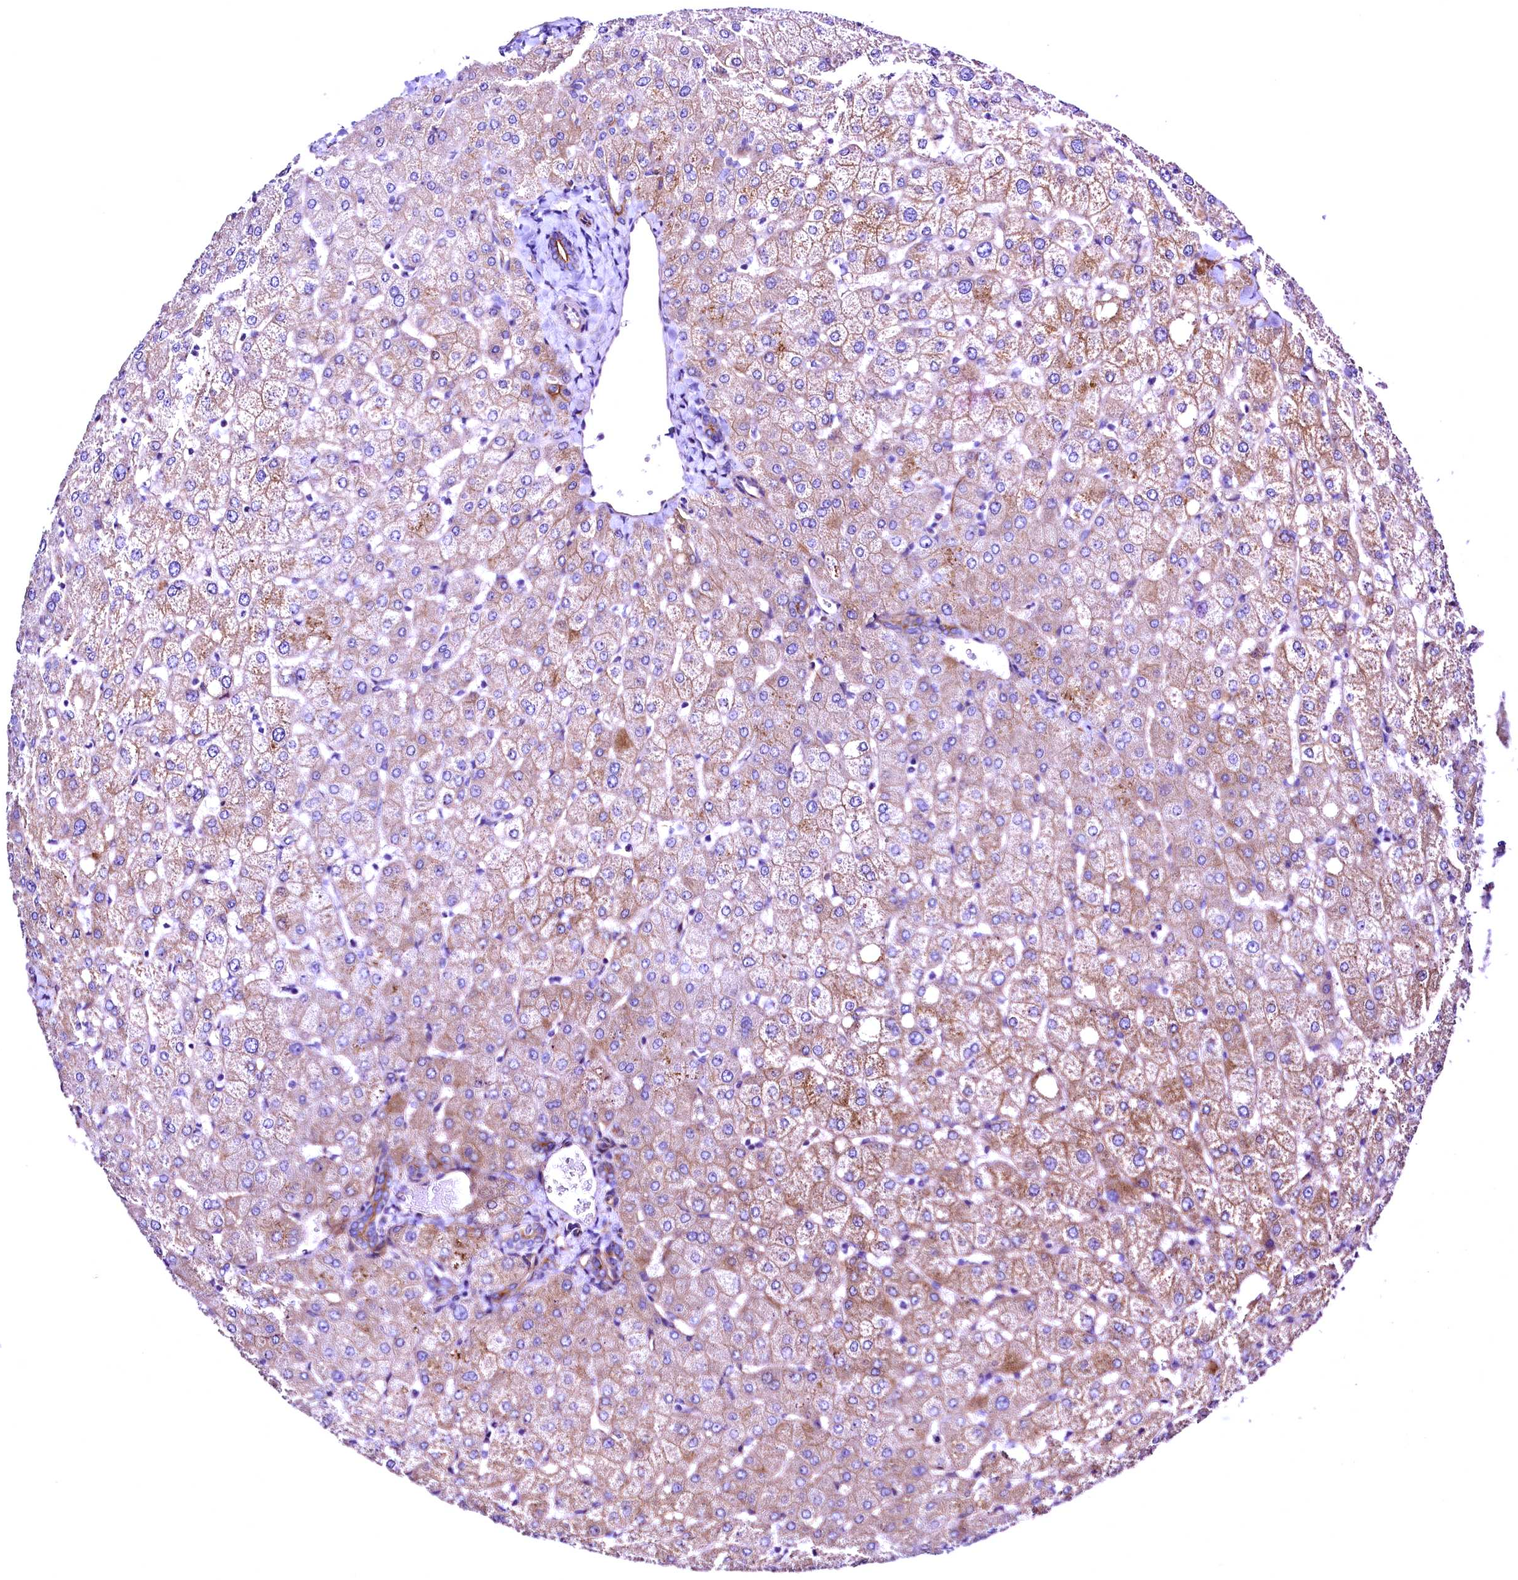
{"staining": {"intensity": "moderate", "quantity": ">75%", "location": "cytoplasmic/membranous"}, "tissue": "liver", "cell_type": "Cholangiocytes", "image_type": "normal", "snomed": [{"axis": "morphology", "description": "Normal tissue, NOS"}, {"axis": "topography", "description": "Liver"}], "caption": "High-power microscopy captured an immunohistochemistry histopathology image of benign liver, revealing moderate cytoplasmic/membranous positivity in approximately >75% of cholangiocytes.", "gene": "SLF1", "patient": {"sex": "female", "age": 54}}